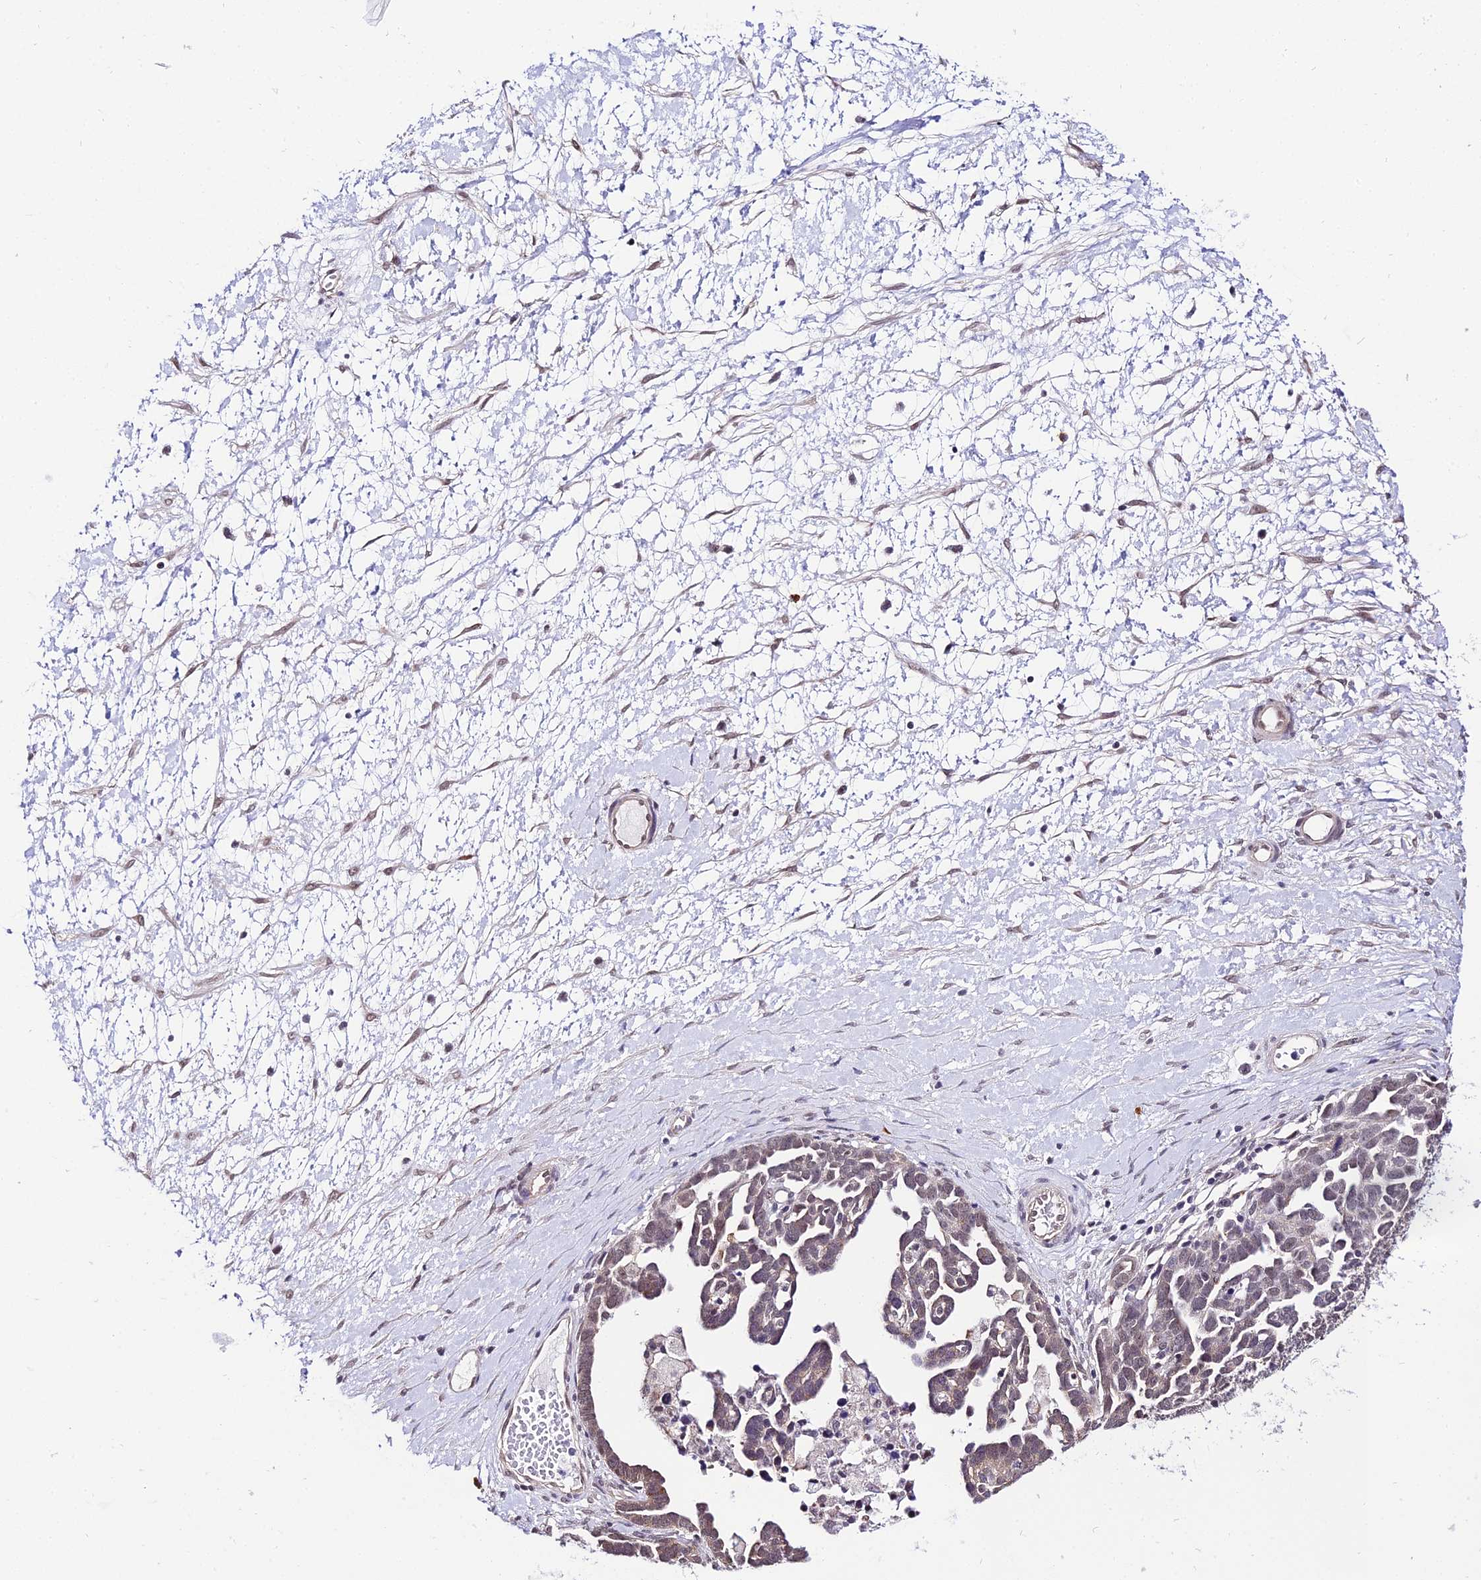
{"staining": {"intensity": "weak", "quantity": "<25%", "location": "nuclear"}, "tissue": "ovarian cancer", "cell_type": "Tumor cells", "image_type": "cancer", "snomed": [{"axis": "morphology", "description": "Cystadenocarcinoma, serous, NOS"}, {"axis": "topography", "description": "Ovary"}], "caption": "This is an immunohistochemistry histopathology image of ovarian serous cystadenocarcinoma. There is no positivity in tumor cells.", "gene": "POLR2I", "patient": {"sex": "female", "age": 54}}